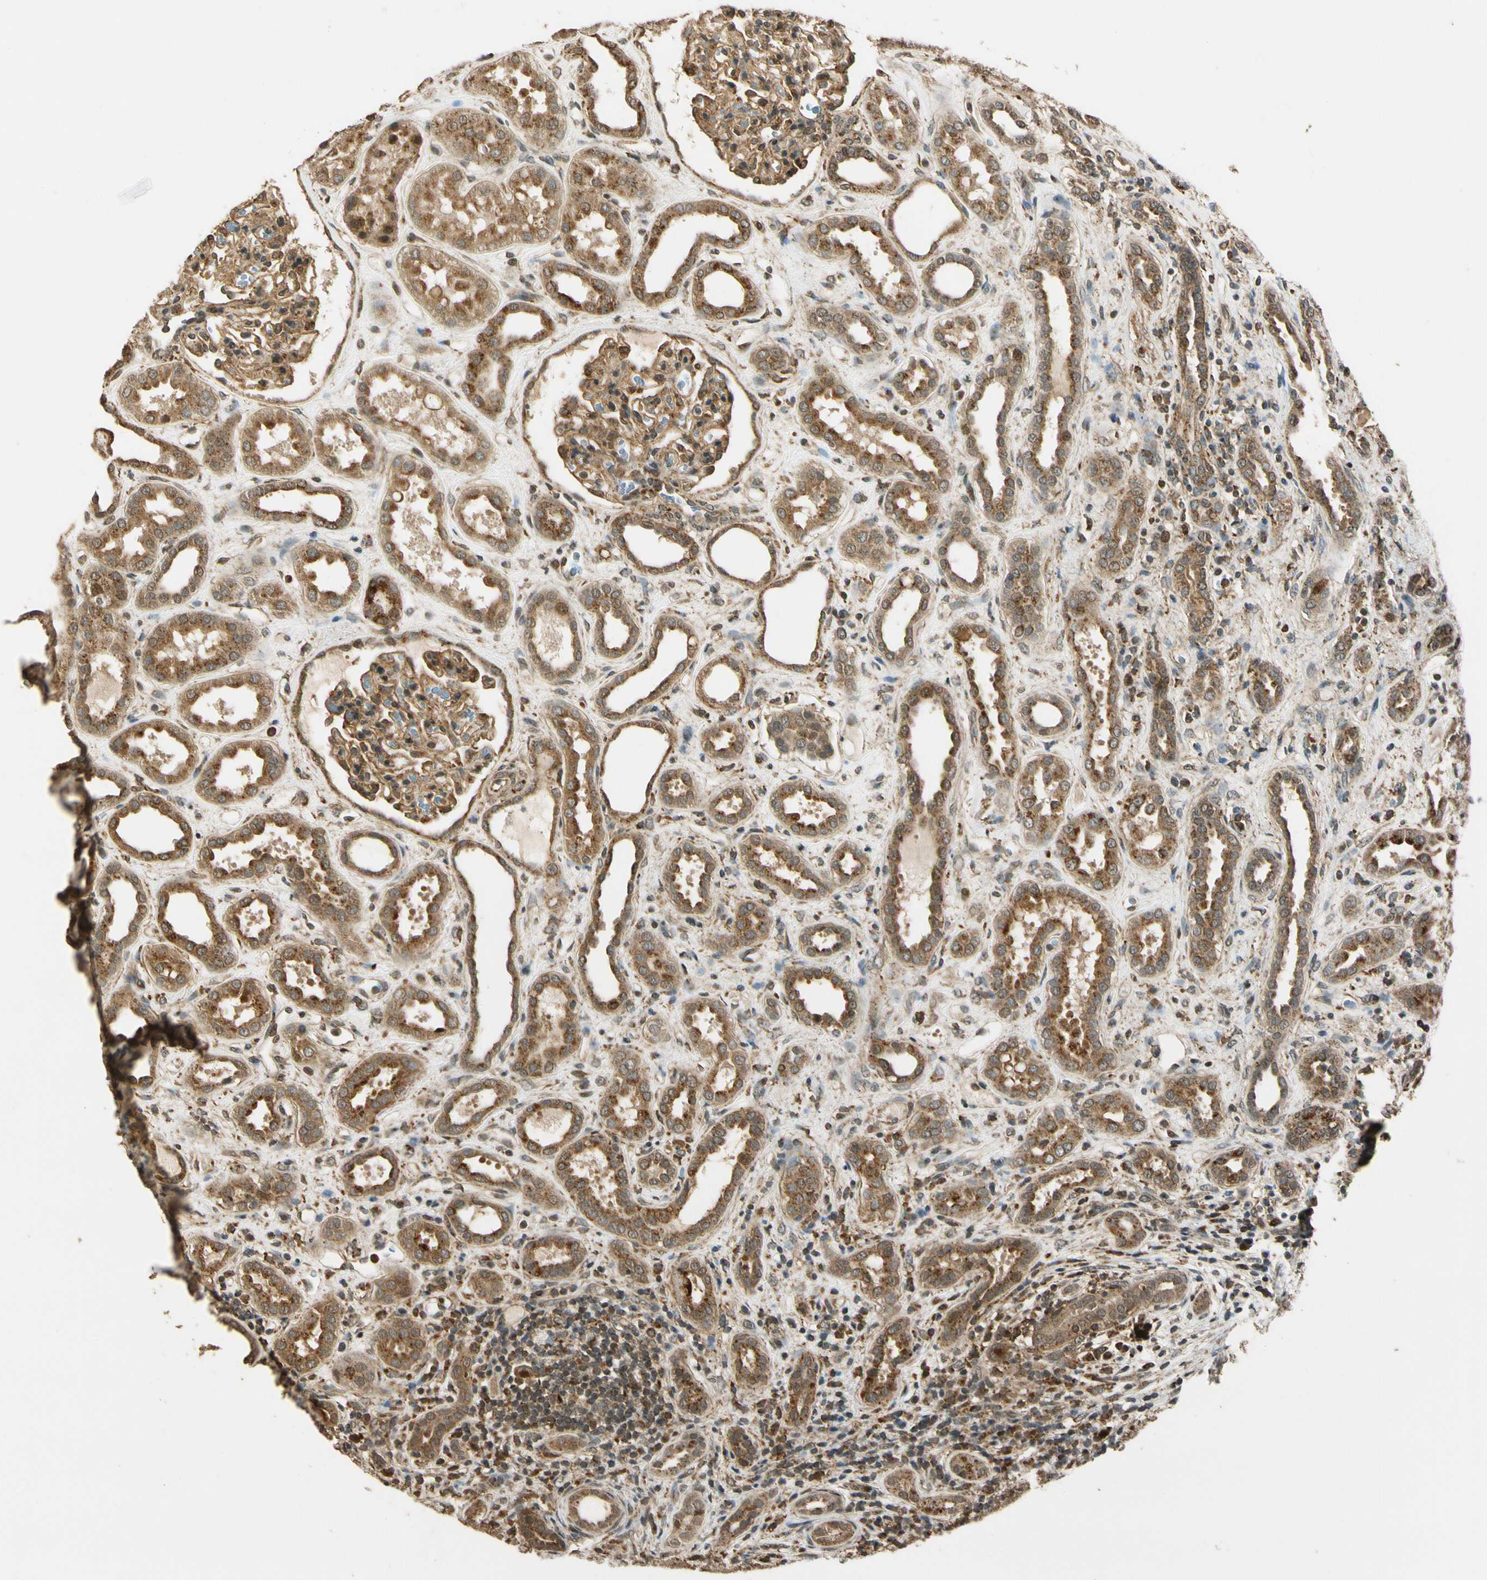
{"staining": {"intensity": "moderate", "quantity": ">75%", "location": "cytoplasmic/membranous"}, "tissue": "kidney", "cell_type": "Cells in glomeruli", "image_type": "normal", "snomed": [{"axis": "morphology", "description": "Normal tissue, NOS"}, {"axis": "topography", "description": "Kidney"}], "caption": "Immunohistochemical staining of benign human kidney displays moderate cytoplasmic/membranous protein staining in about >75% of cells in glomeruli.", "gene": "LAMTOR1", "patient": {"sex": "male", "age": 59}}